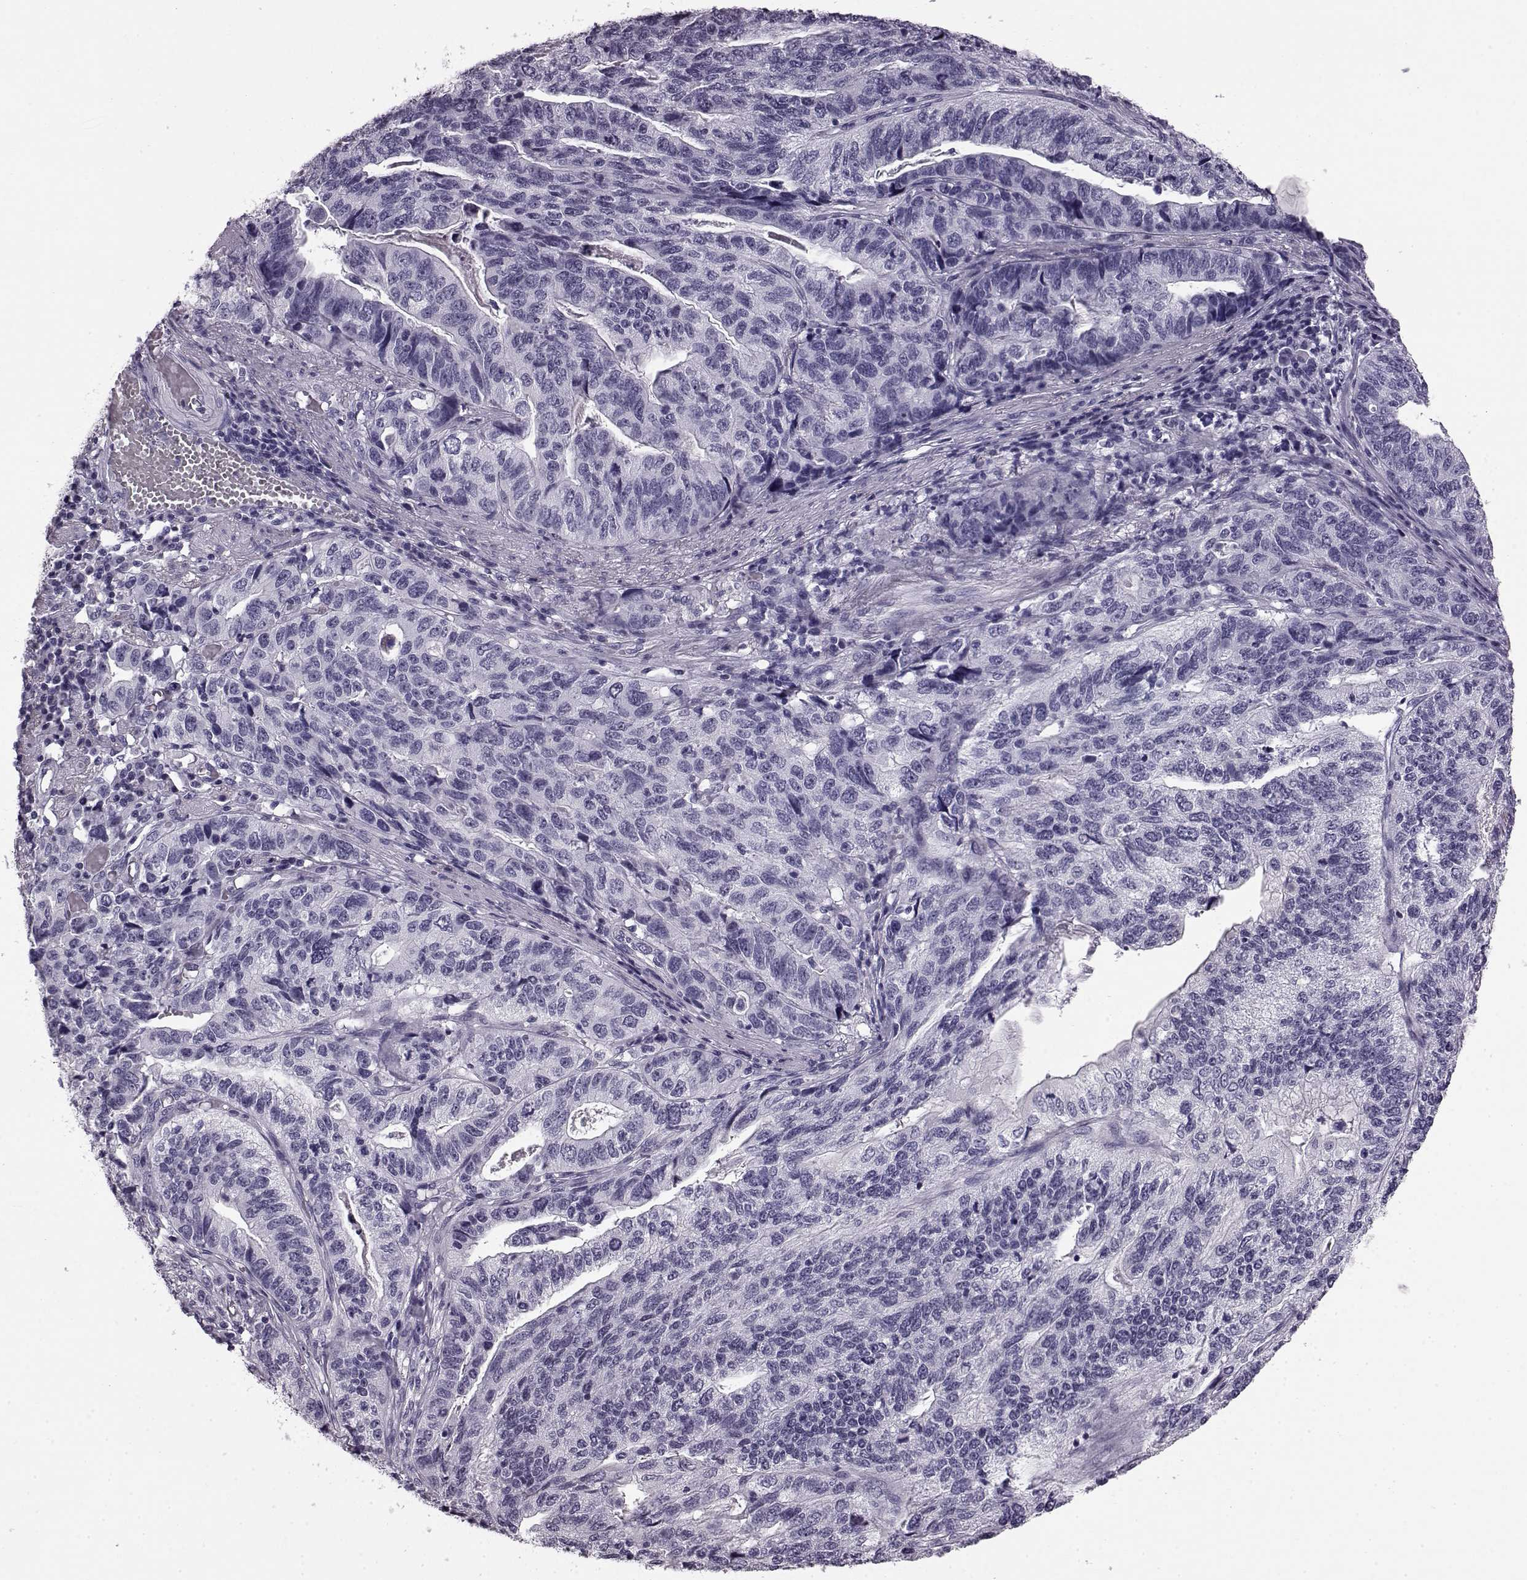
{"staining": {"intensity": "negative", "quantity": "none", "location": "none"}, "tissue": "stomach cancer", "cell_type": "Tumor cells", "image_type": "cancer", "snomed": [{"axis": "morphology", "description": "Adenocarcinoma, NOS"}, {"axis": "topography", "description": "Stomach, upper"}], "caption": "The micrograph exhibits no significant staining in tumor cells of adenocarcinoma (stomach).", "gene": "AIPL1", "patient": {"sex": "female", "age": 67}}